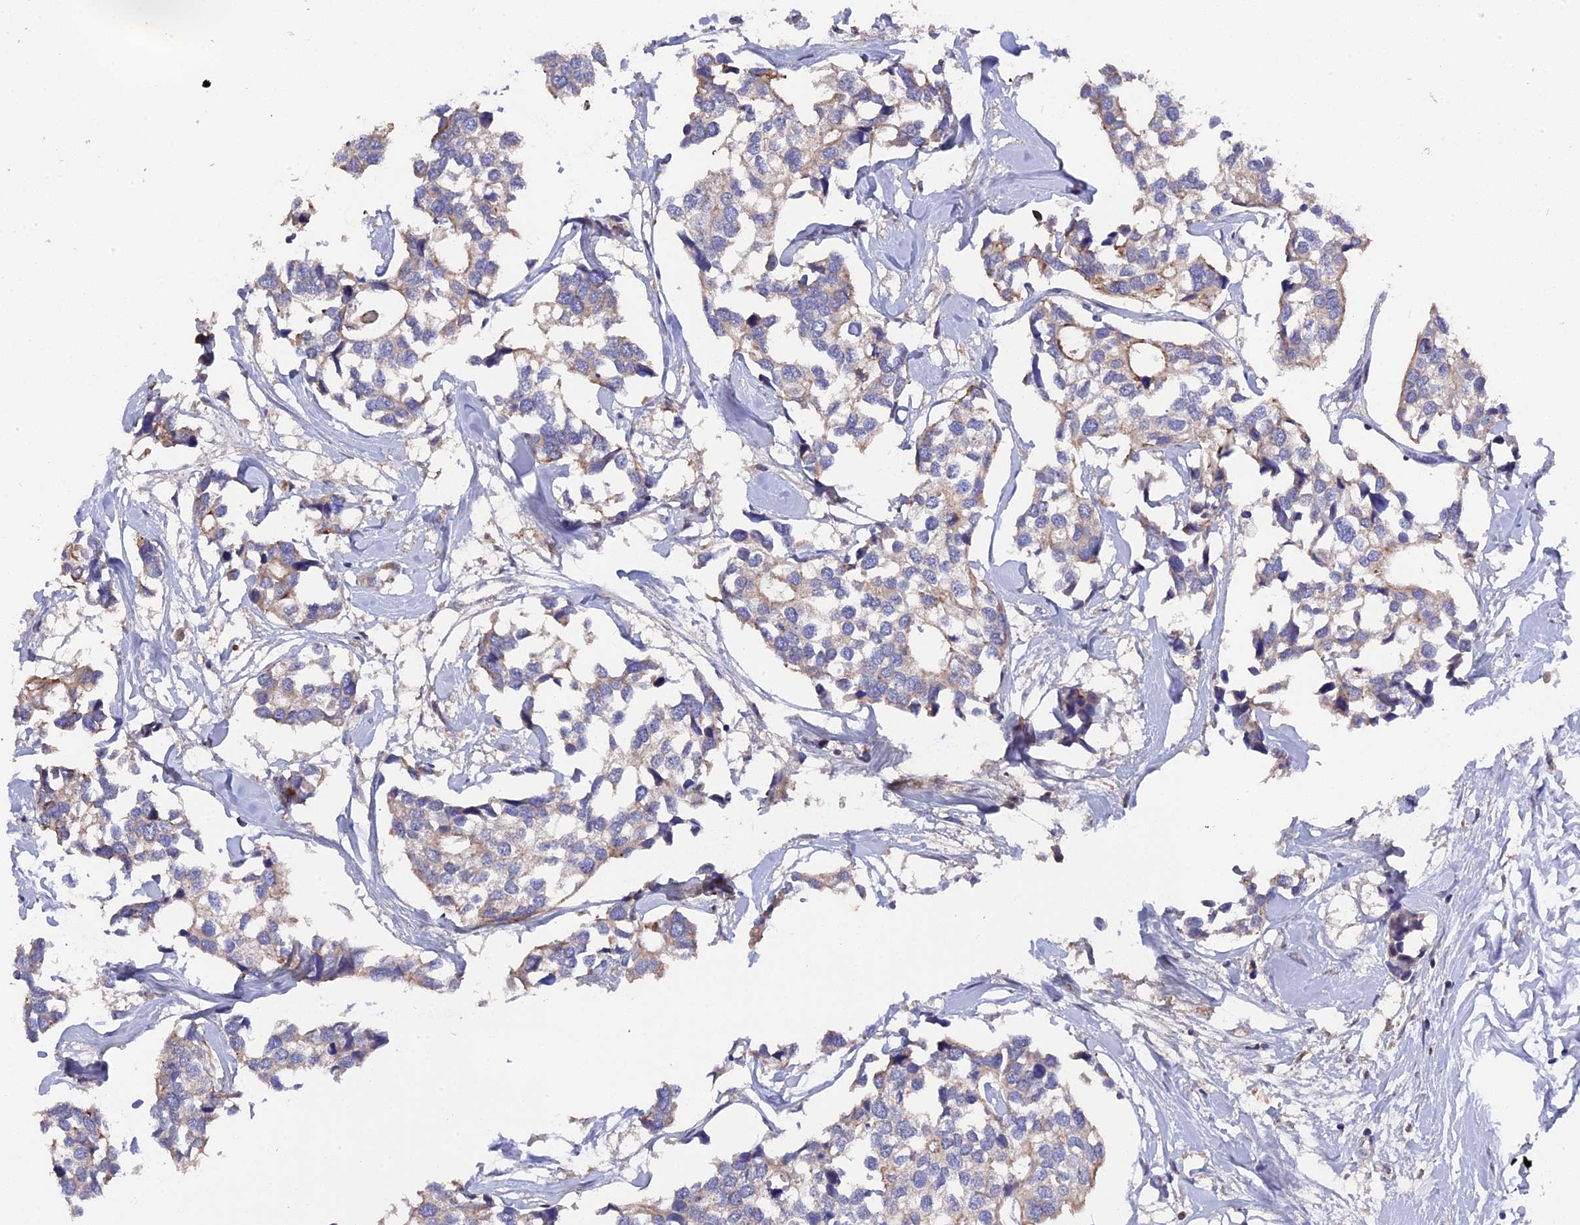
{"staining": {"intensity": "weak", "quantity": "<25%", "location": "cytoplasmic/membranous"}, "tissue": "breast cancer", "cell_type": "Tumor cells", "image_type": "cancer", "snomed": [{"axis": "morphology", "description": "Duct carcinoma"}, {"axis": "topography", "description": "Breast"}], "caption": "High power microscopy histopathology image of an immunohistochemistry micrograph of breast cancer, revealing no significant expression in tumor cells.", "gene": "ZCCHC2", "patient": {"sex": "female", "age": 83}}